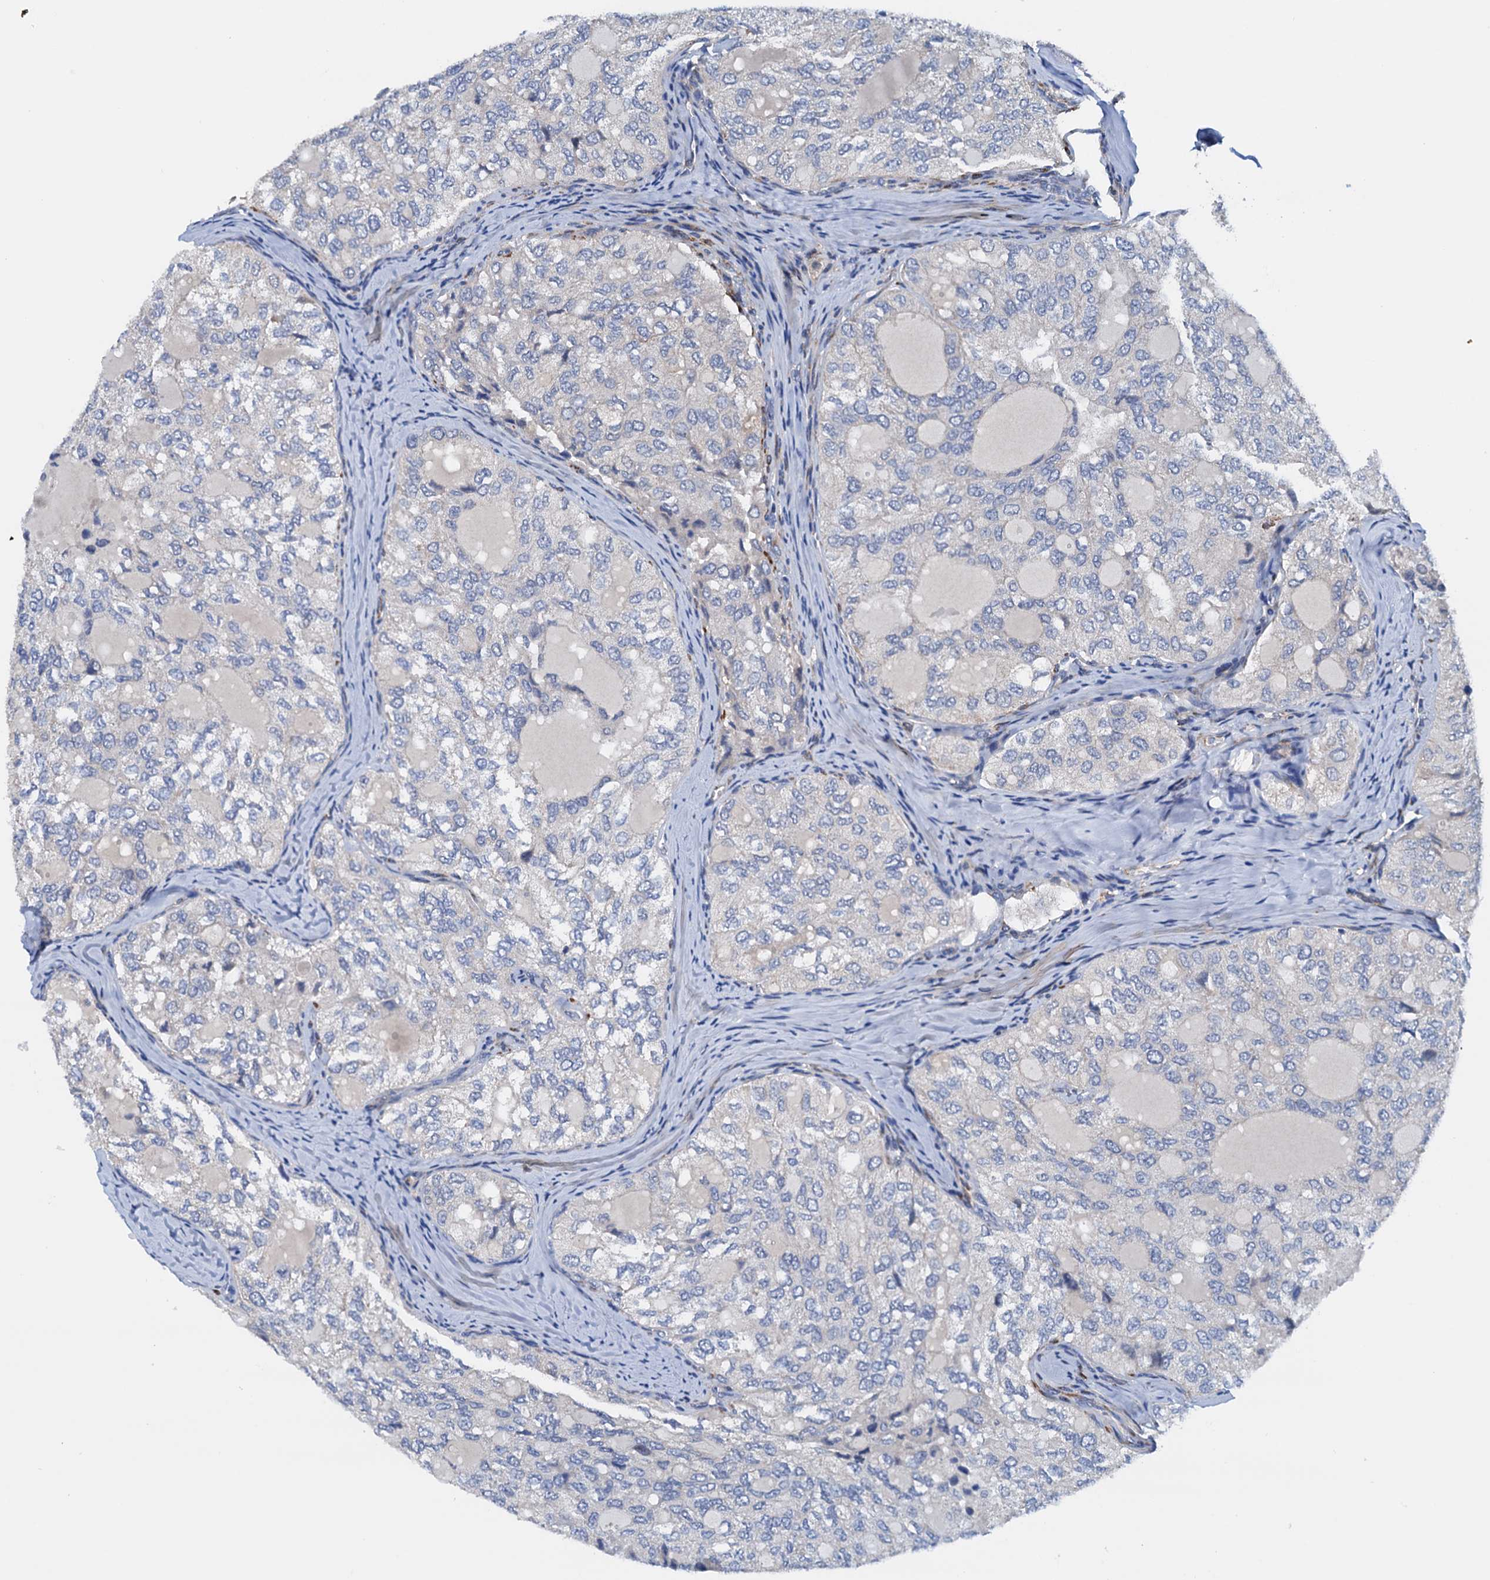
{"staining": {"intensity": "negative", "quantity": "none", "location": "none"}, "tissue": "thyroid cancer", "cell_type": "Tumor cells", "image_type": "cancer", "snomed": [{"axis": "morphology", "description": "Follicular adenoma carcinoma, NOS"}, {"axis": "topography", "description": "Thyroid gland"}], "caption": "IHC of human thyroid follicular adenoma carcinoma exhibits no staining in tumor cells.", "gene": "RASSF9", "patient": {"sex": "male", "age": 75}}